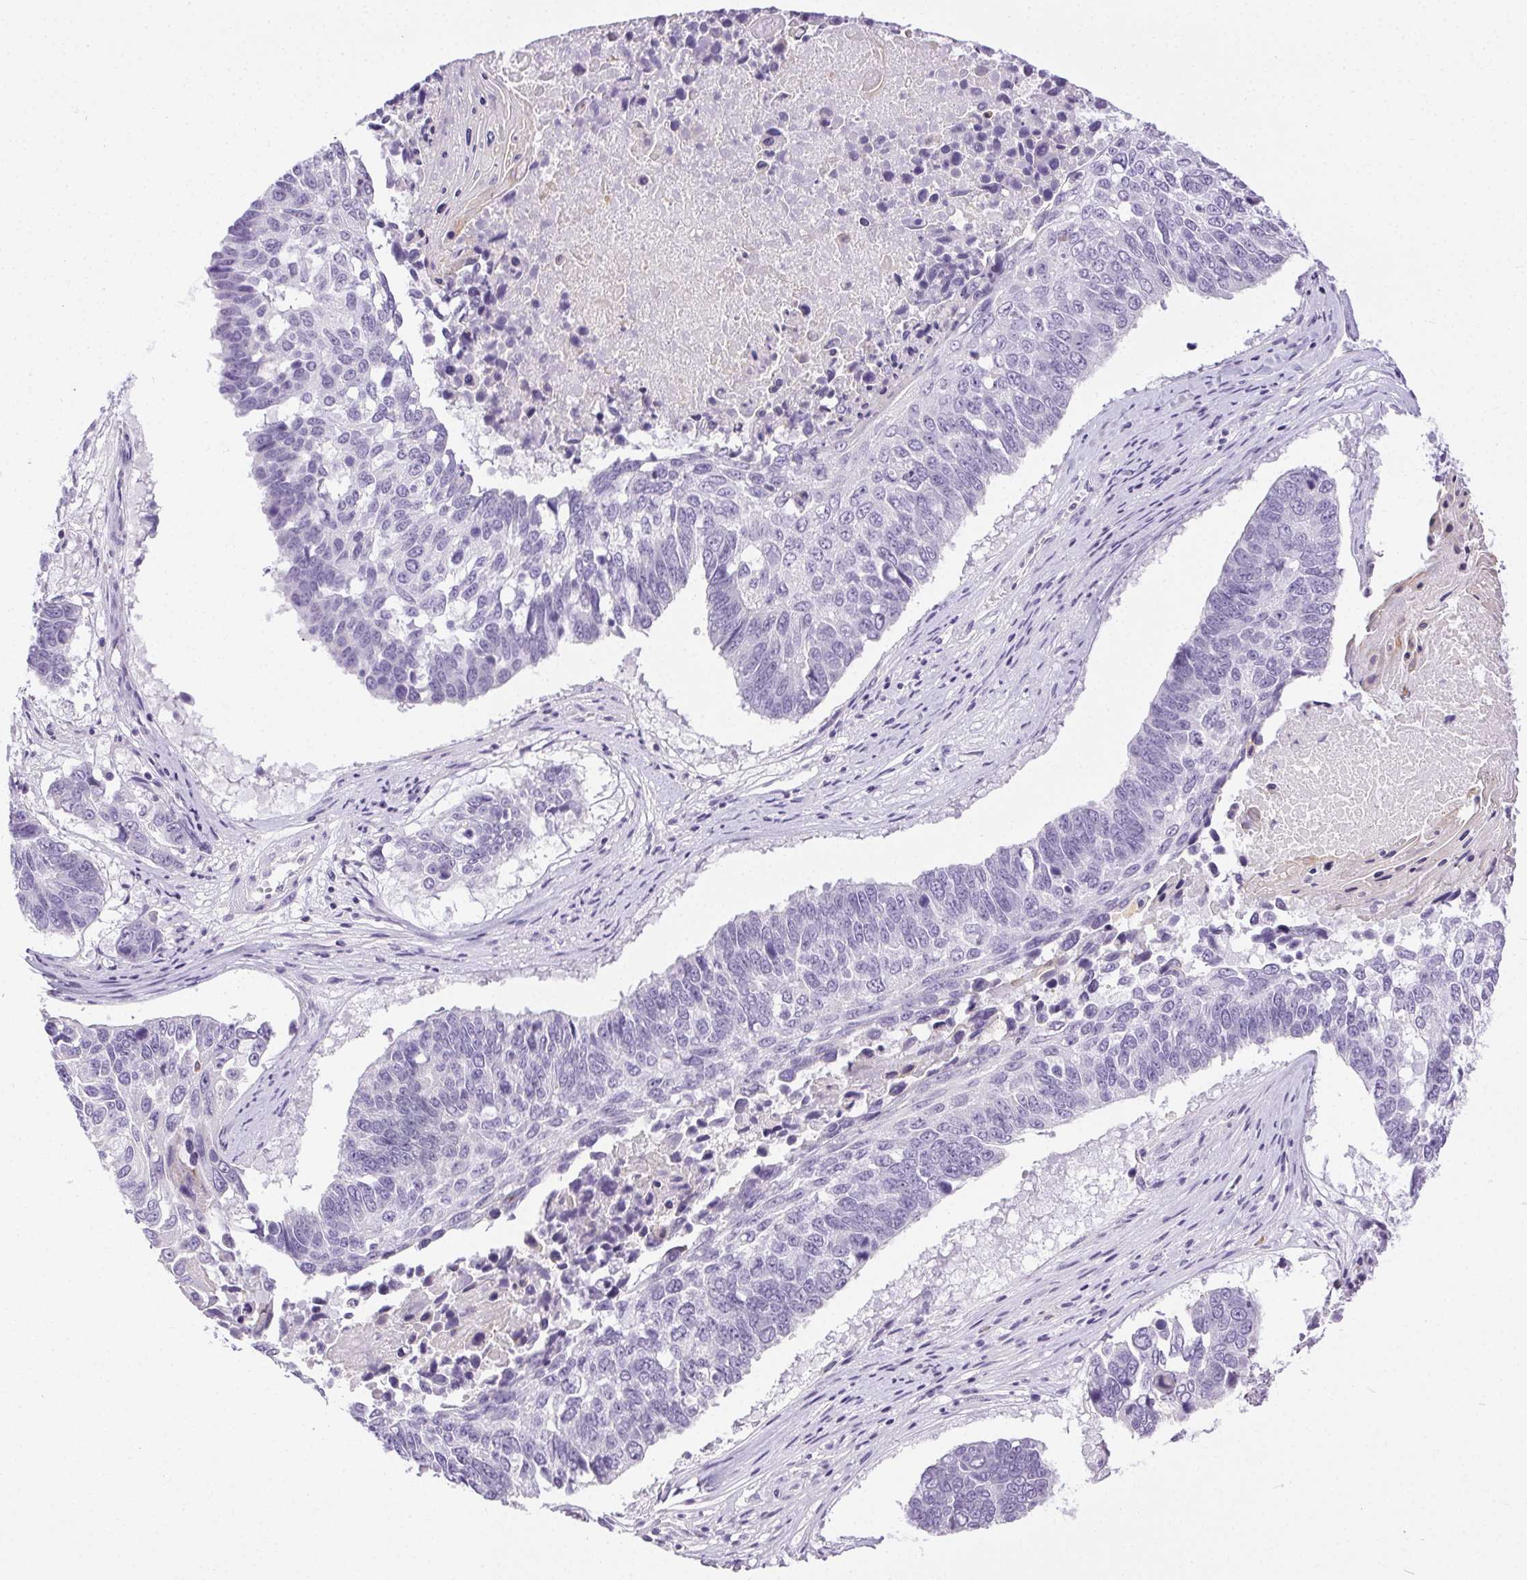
{"staining": {"intensity": "negative", "quantity": "none", "location": "none"}, "tissue": "lung cancer", "cell_type": "Tumor cells", "image_type": "cancer", "snomed": [{"axis": "morphology", "description": "Squamous cell carcinoma, NOS"}, {"axis": "topography", "description": "Lung"}], "caption": "Human squamous cell carcinoma (lung) stained for a protein using IHC shows no positivity in tumor cells.", "gene": "C20orf85", "patient": {"sex": "male", "age": 73}}